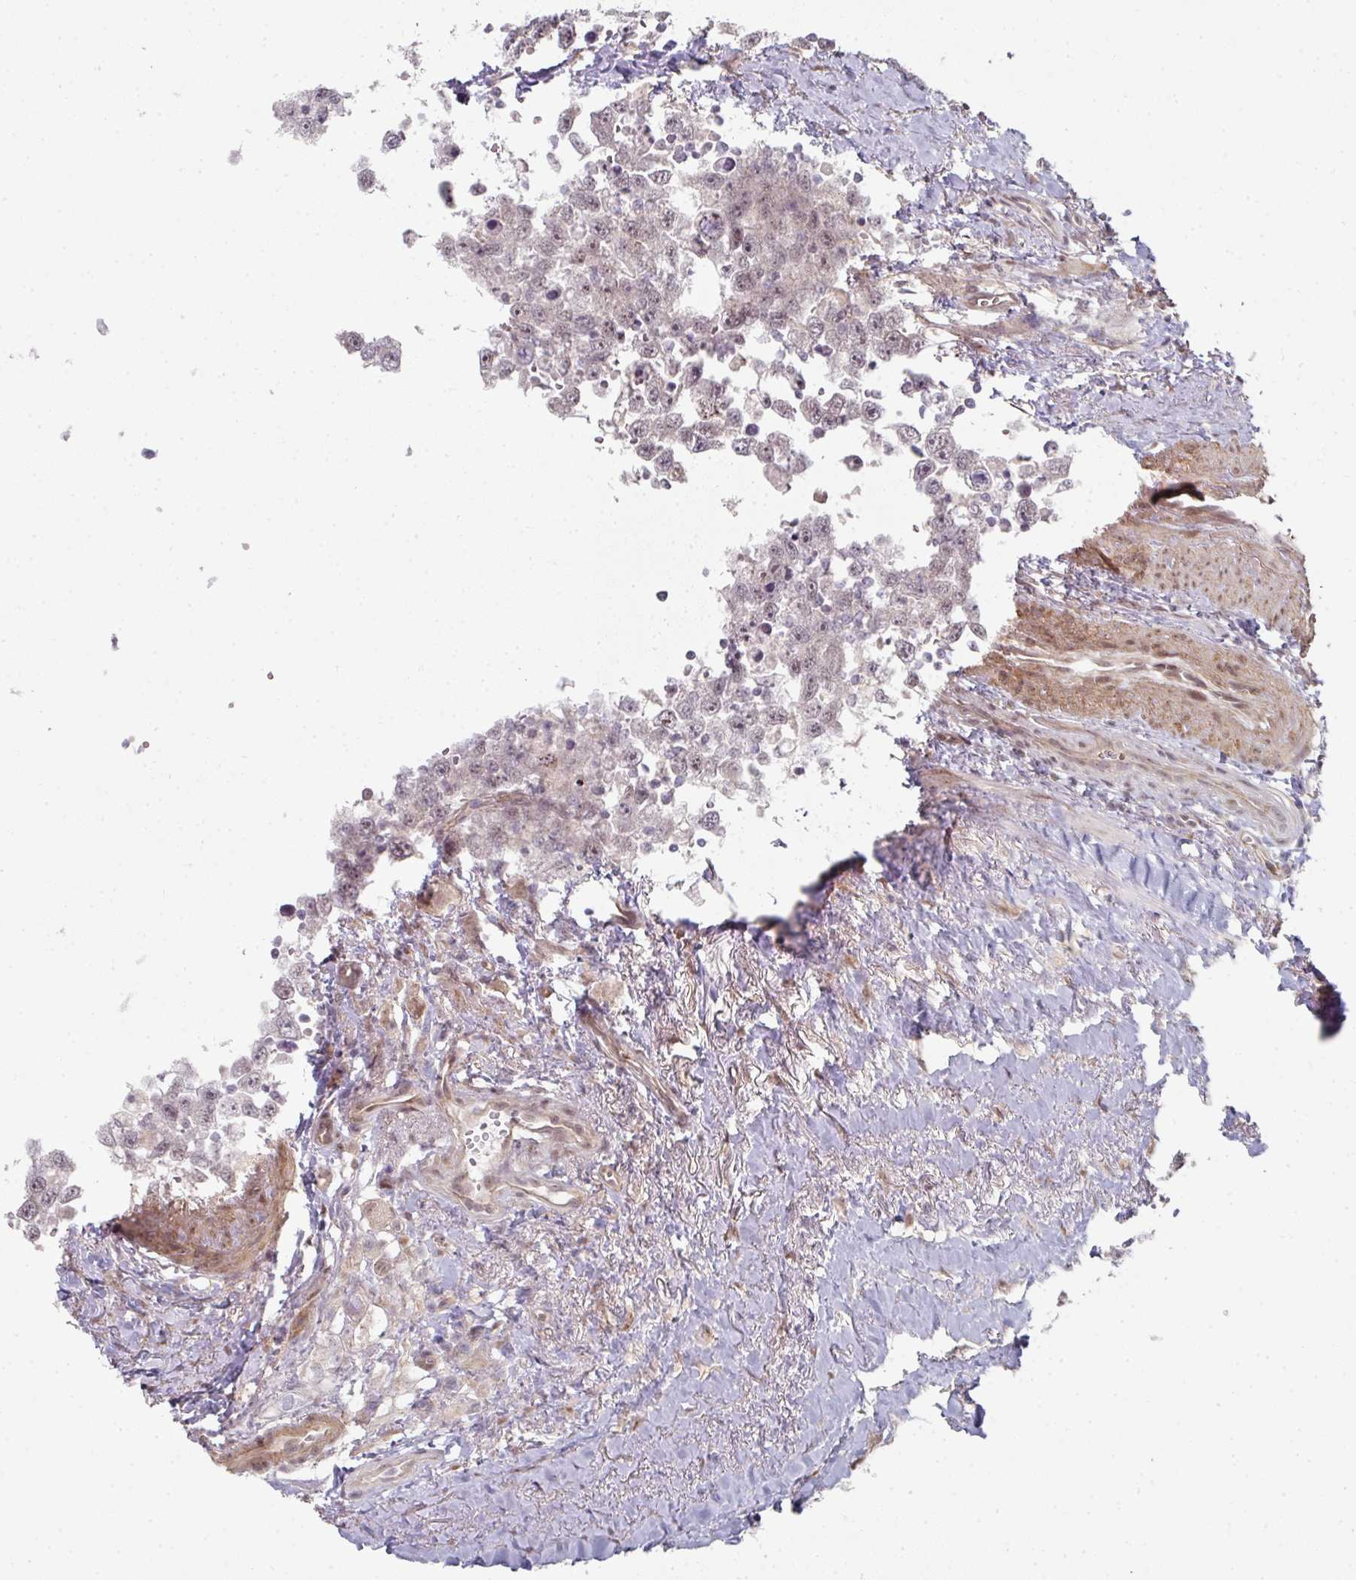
{"staining": {"intensity": "negative", "quantity": "none", "location": "none"}, "tissue": "testis cancer", "cell_type": "Tumor cells", "image_type": "cancer", "snomed": [{"axis": "morphology", "description": "Carcinoma, Embryonal, NOS"}, {"axis": "topography", "description": "Testis"}], "caption": "A high-resolution histopathology image shows IHC staining of testis cancer (embryonal carcinoma), which displays no significant positivity in tumor cells. The staining is performed using DAB brown chromogen with nuclei counter-stained in using hematoxylin.", "gene": "TMCC1", "patient": {"sex": "male", "age": 83}}